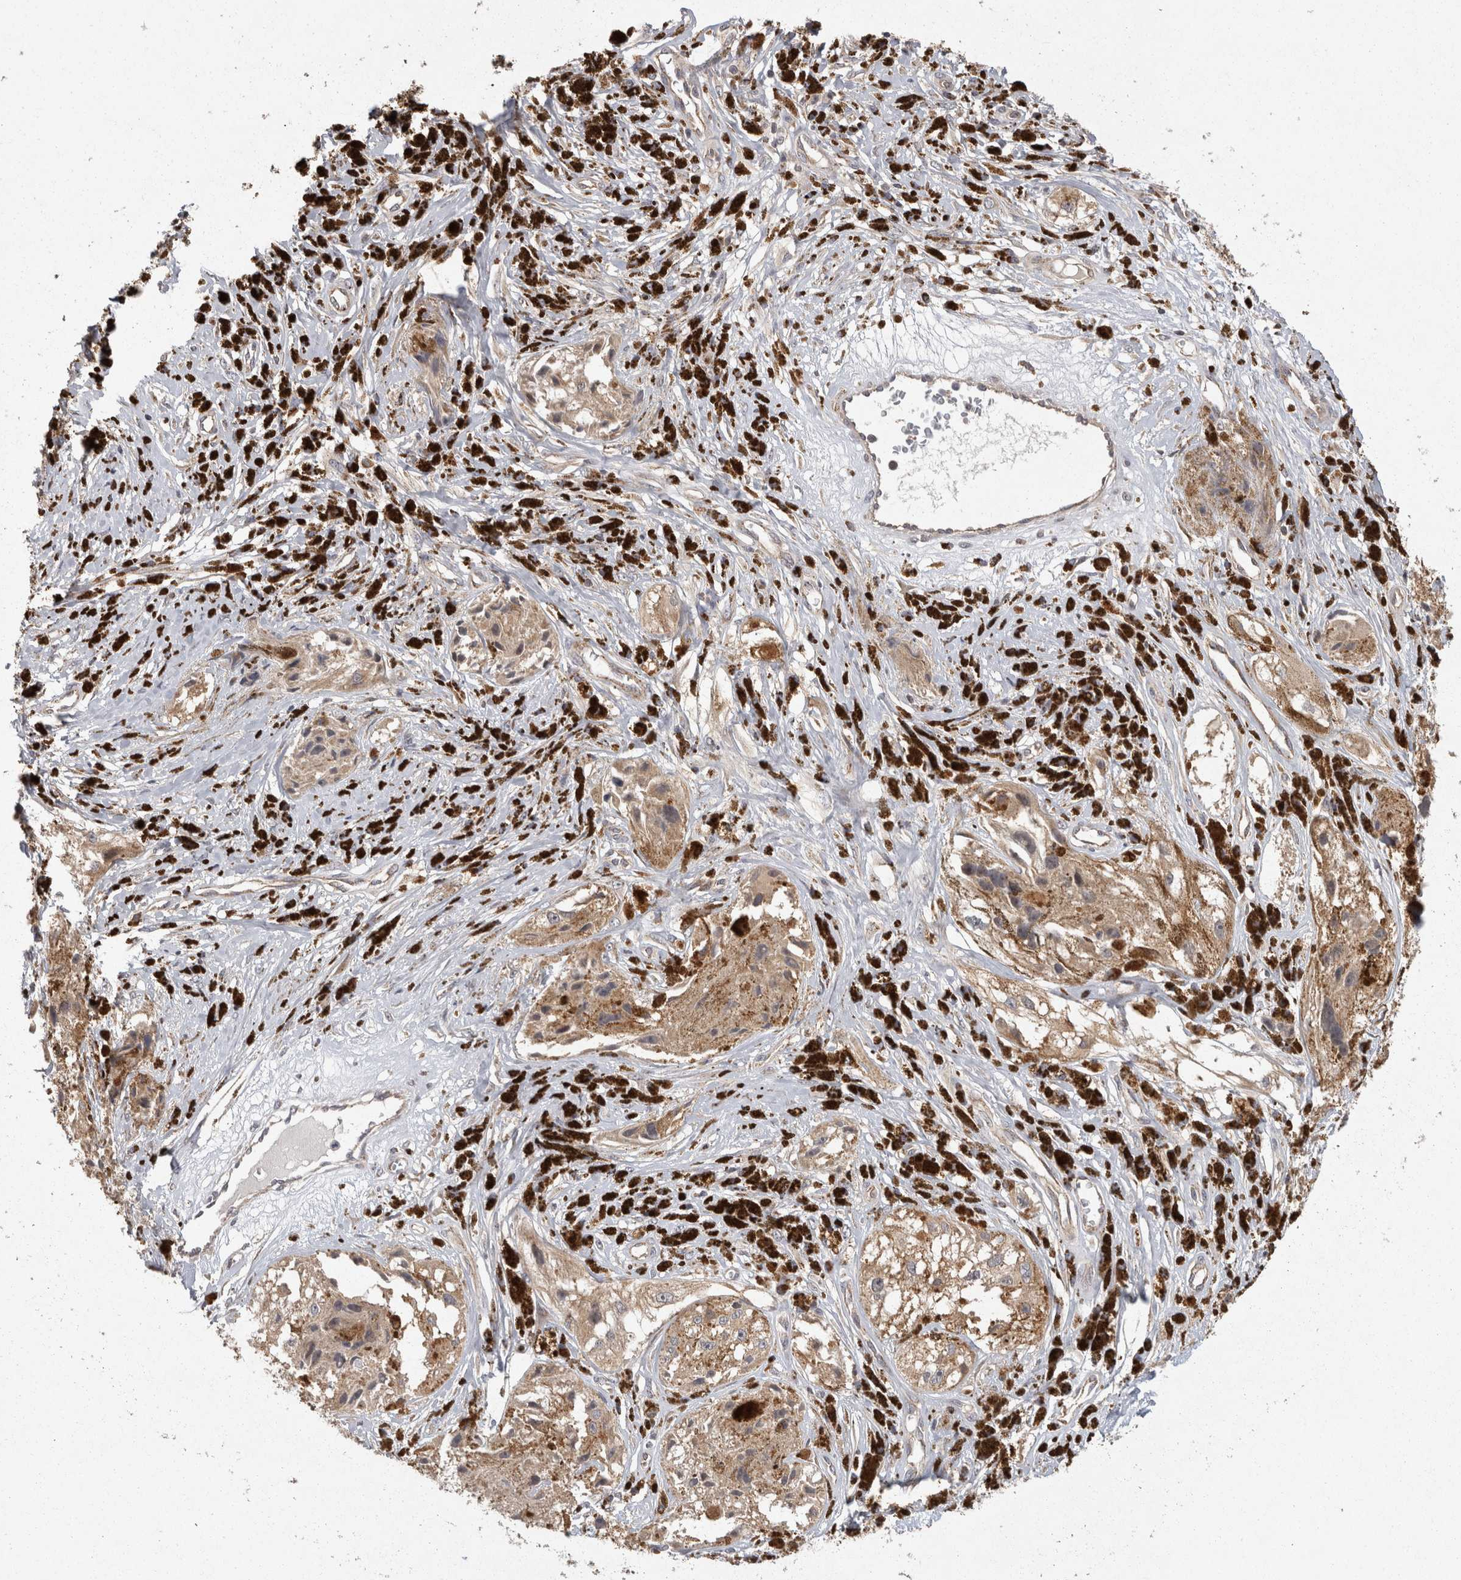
{"staining": {"intensity": "weak", "quantity": ">75%", "location": "cytoplasmic/membranous"}, "tissue": "melanoma", "cell_type": "Tumor cells", "image_type": "cancer", "snomed": [{"axis": "morphology", "description": "Malignant melanoma, NOS"}, {"axis": "topography", "description": "Skin"}], "caption": "High-magnification brightfield microscopy of malignant melanoma stained with DAB (brown) and counterstained with hematoxylin (blue). tumor cells exhibit weak cytoplasmic/membranous positivity is appreciated in about>75% of cells.", "gene": "ACAT2", "patient": {"sex": "male", "age": 88}}